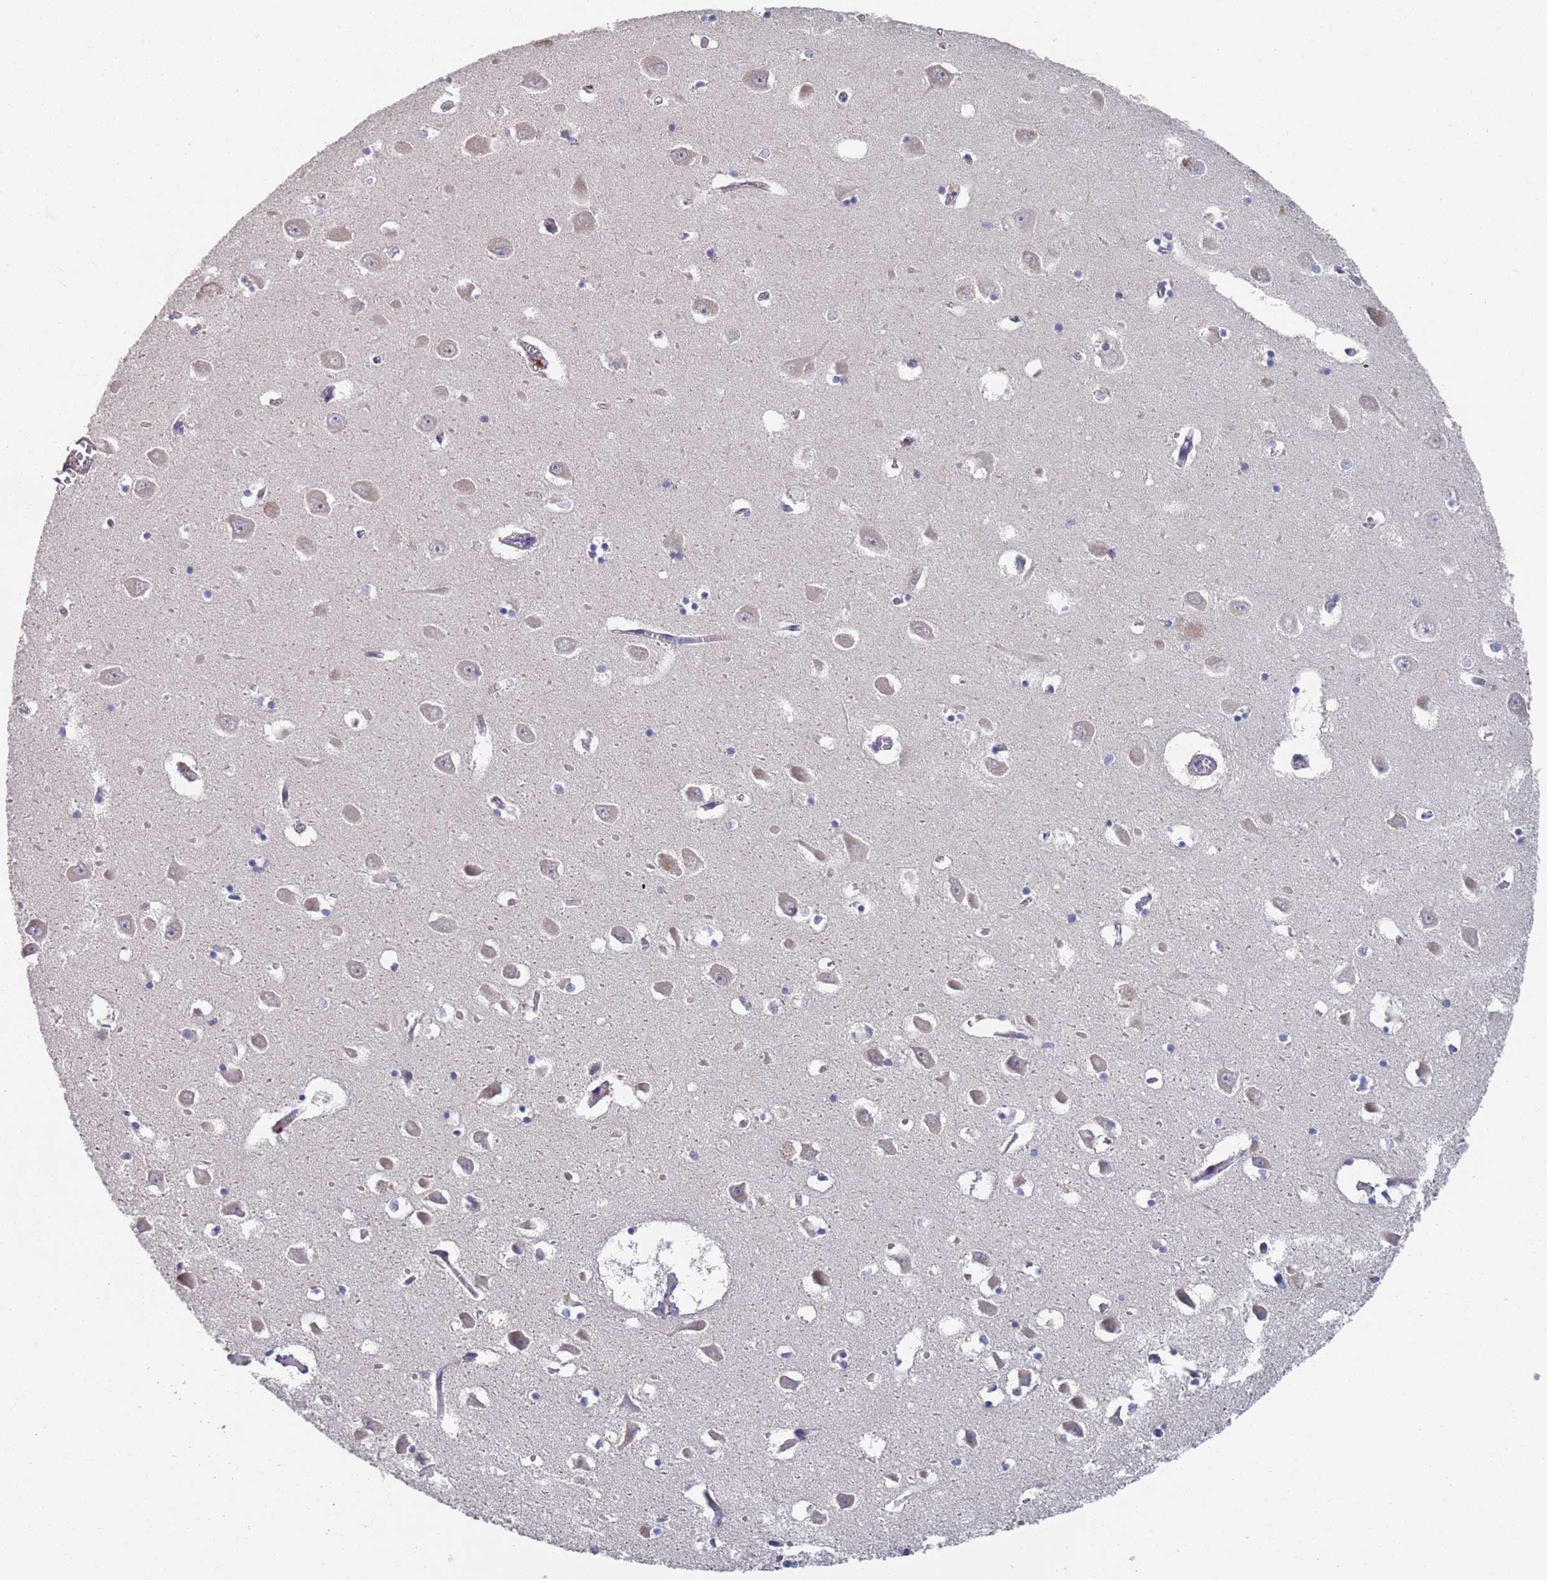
{"staining": {"intensity": "negative", "quantity": "none", "location": "none"}, "tissue": "hippocampus", "cell_type": "Glial cells", "image_type": "normal", "snomed": [{"axis": "morphology", "description": "Normal tissue, NOS"}, {"axis": "topography", "description": "Hippocampus"}], "caption": "There is no significant staining in glial cells of hippocampus. (IHC, brightfield microscopy, high magnification).", "gene": "PLEKHA4", "patient": {"sex": "male", "age": 70}}